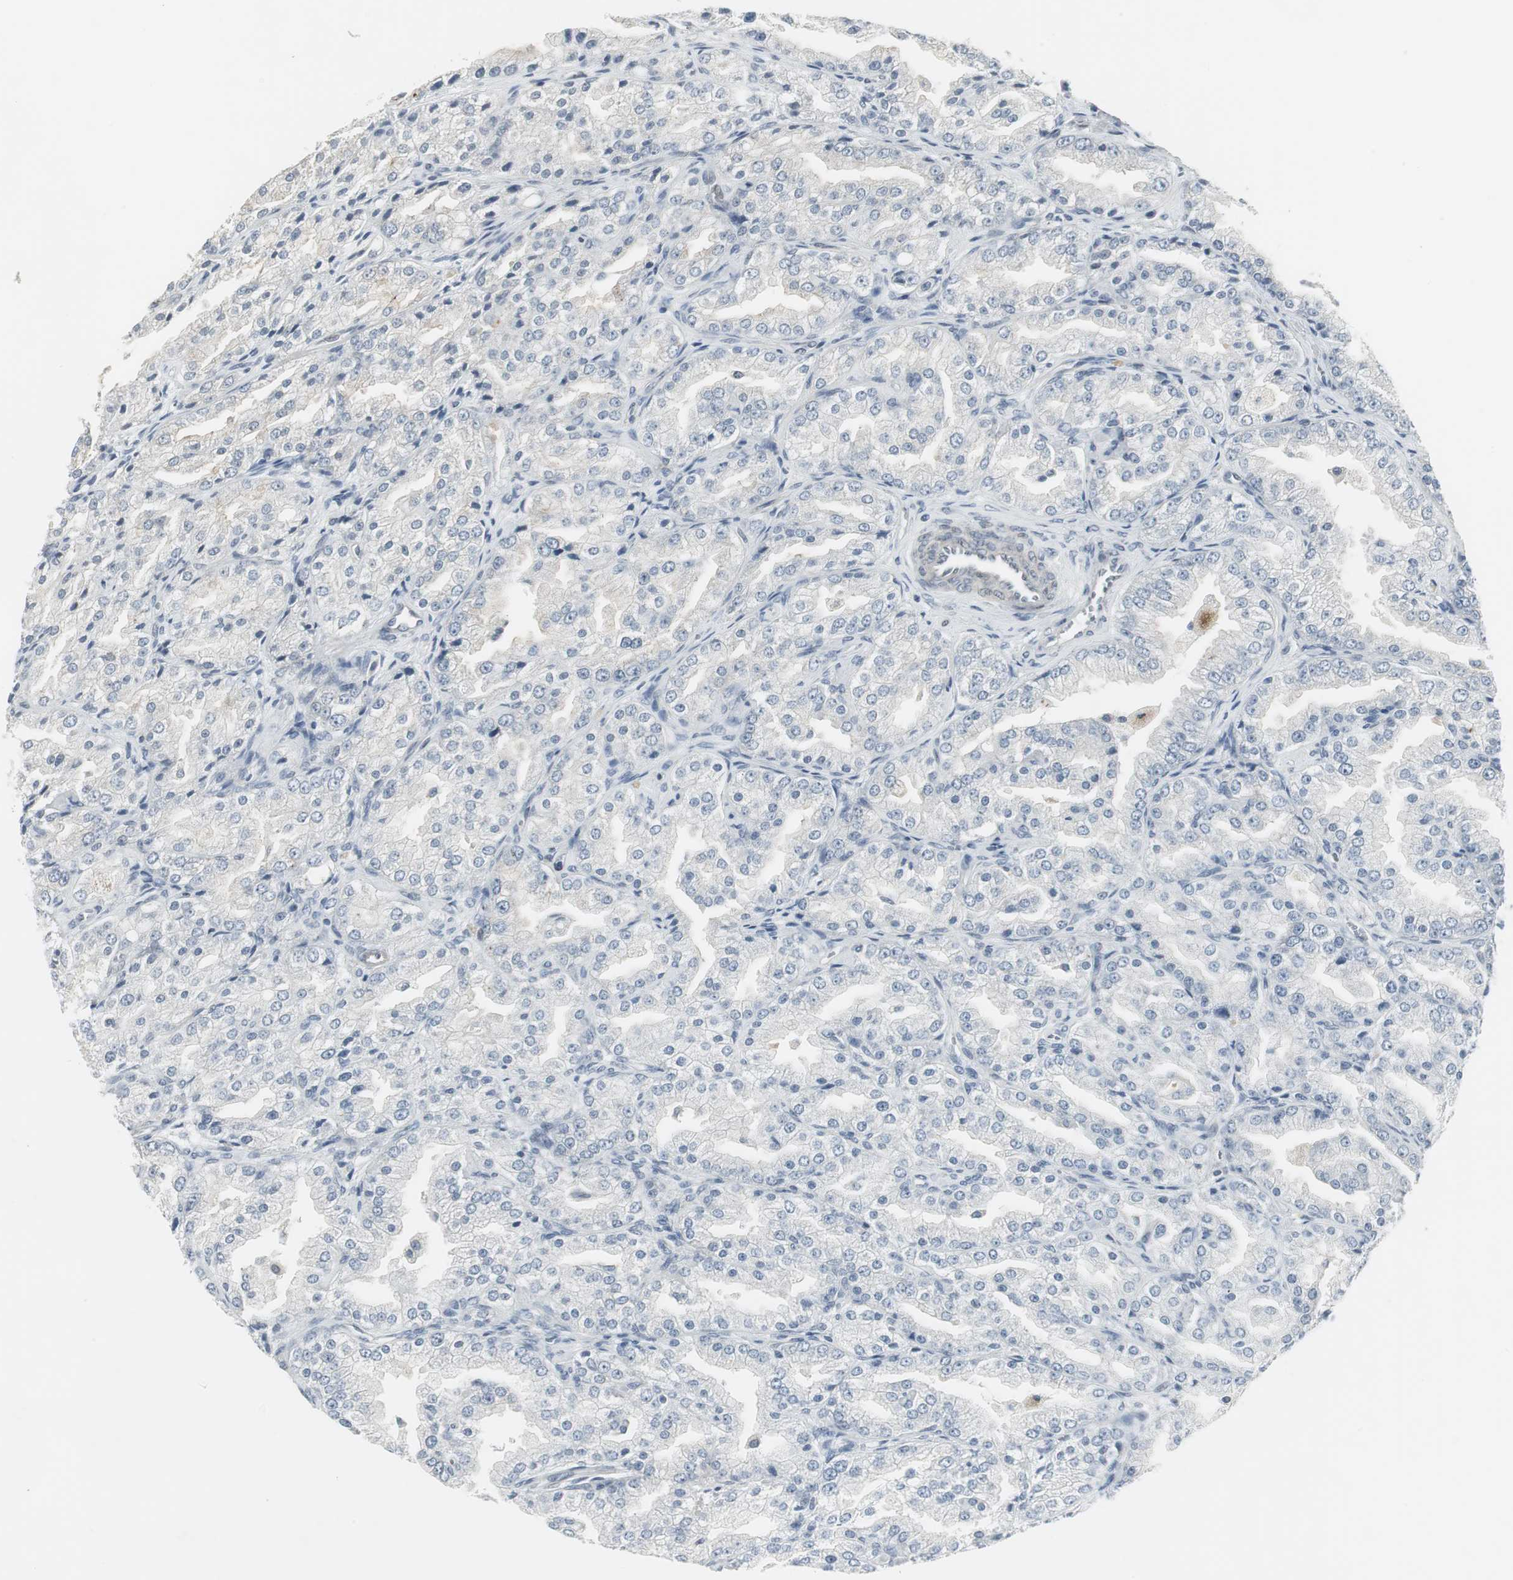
{"staining": {"intensity": "negative", "quantity": "none", "location": "none"}, "tissue": "prostate cancer", "cell_type": "Tumor cells", "image_type": "cancer", "snomed": [{"axis": "morphology", "description": "Adenocarcinoma, High grade"}, {"axis": "topography", "description": "Prostate"}], "caption": "Image shows no significant protein staining in tumor cells of prostate cancer (adenocarcinoma (high-grade)).", "gene": "SCYL3", "patient": {"sex": "male", "age": 61}}